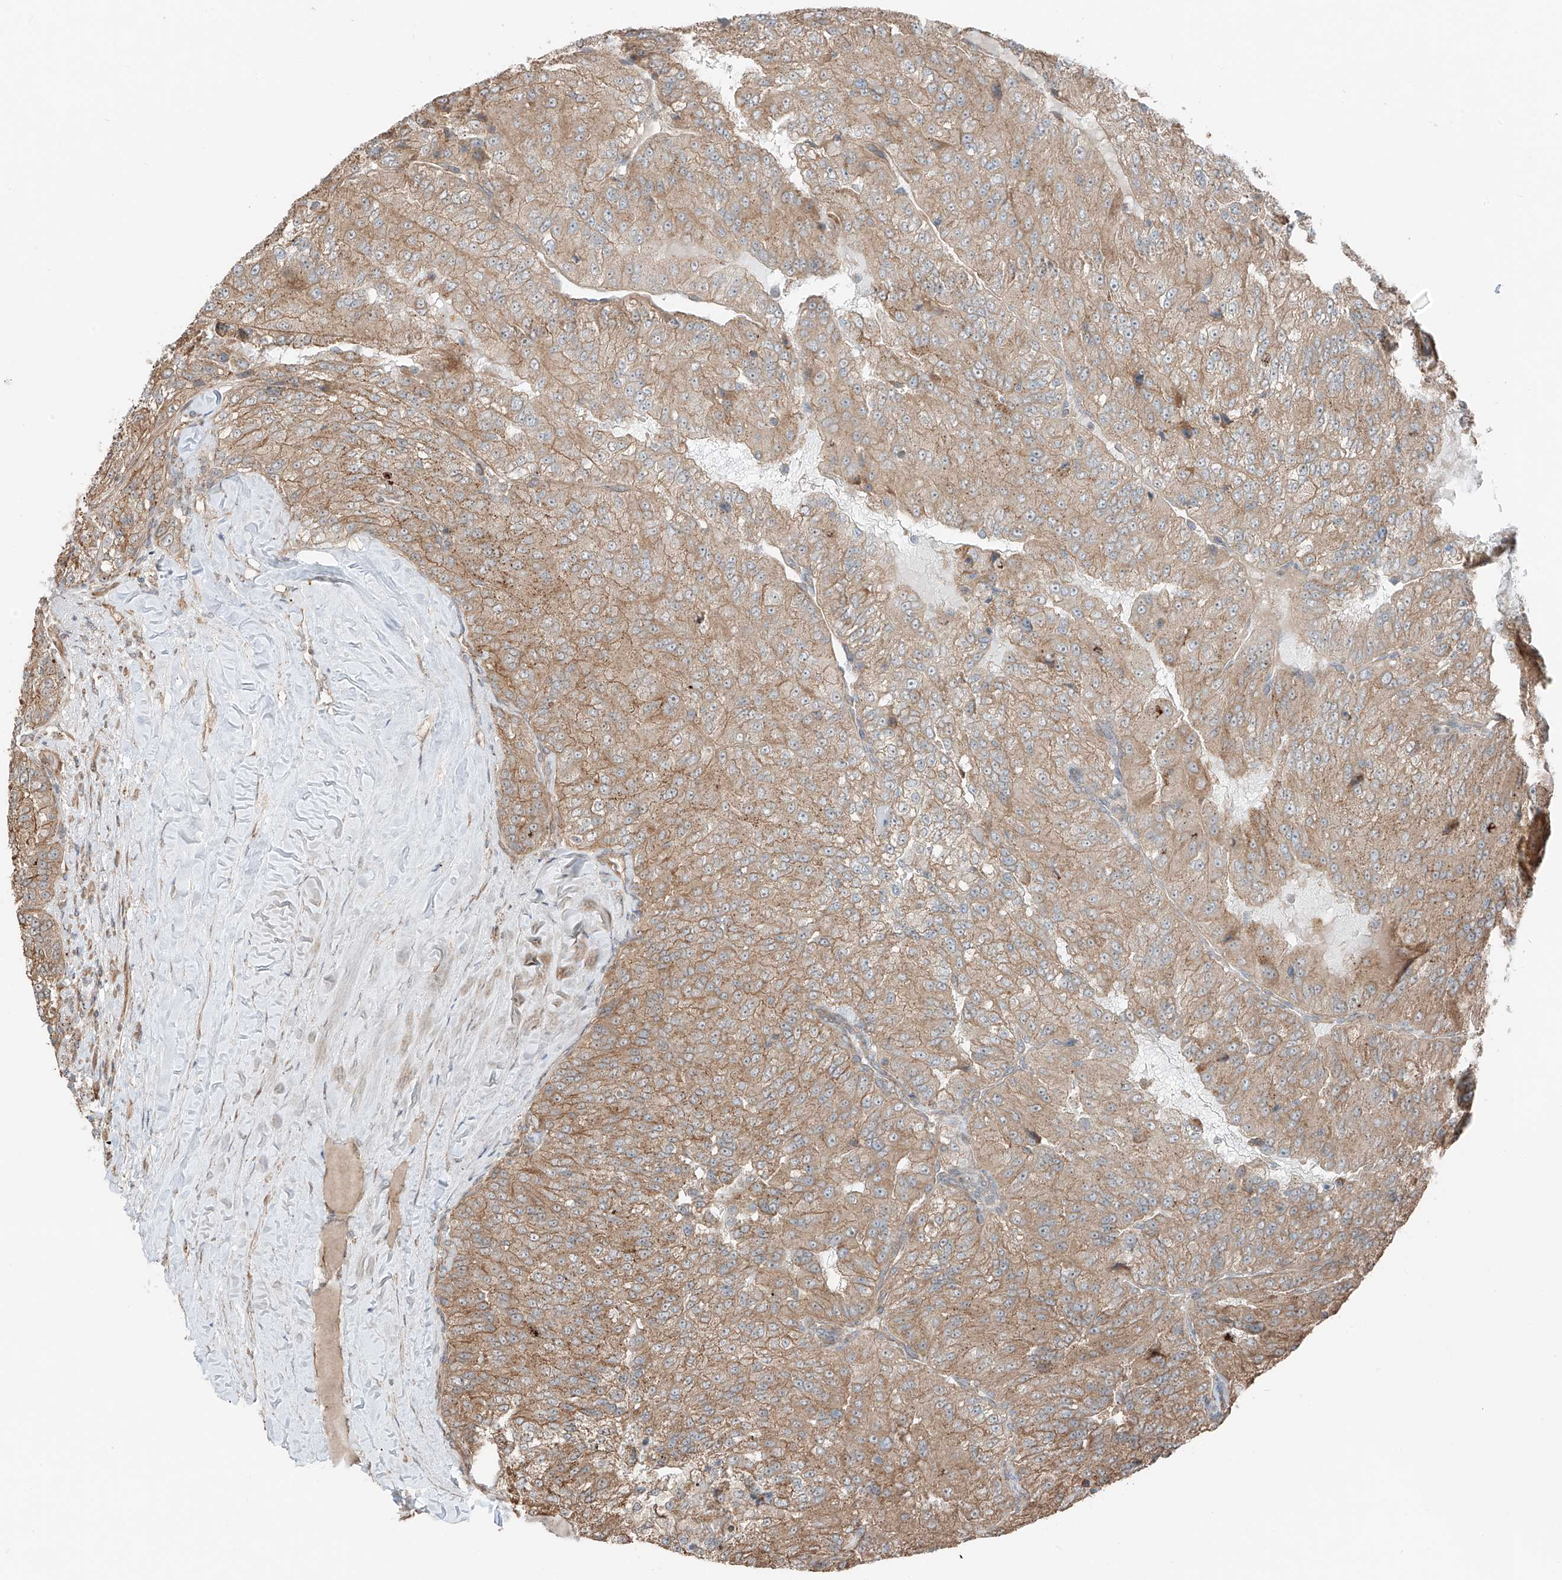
{"staining": {"intensity": "moderate", "quantity": ">75%", "location": "cytoplasmic/membranous"}, "tissue": "renal cancer", "cell_type": "Tumor cells", "image_type": "cancer", "snomed": [{"axis": "morphology", "description": "Adenocarcinoma, NOS"}, {"axis": "topography", "description": "Kidney"}], "caption": "Renal cancer (adenocarcinoma) tissue shows moderate cytoplasmic/membranous expression in about >75% of tumor cells (IHC, brightfield microscopy, high magnification).", "gene": "CEP162", "patient": {"sex": "female", "age": 63}}